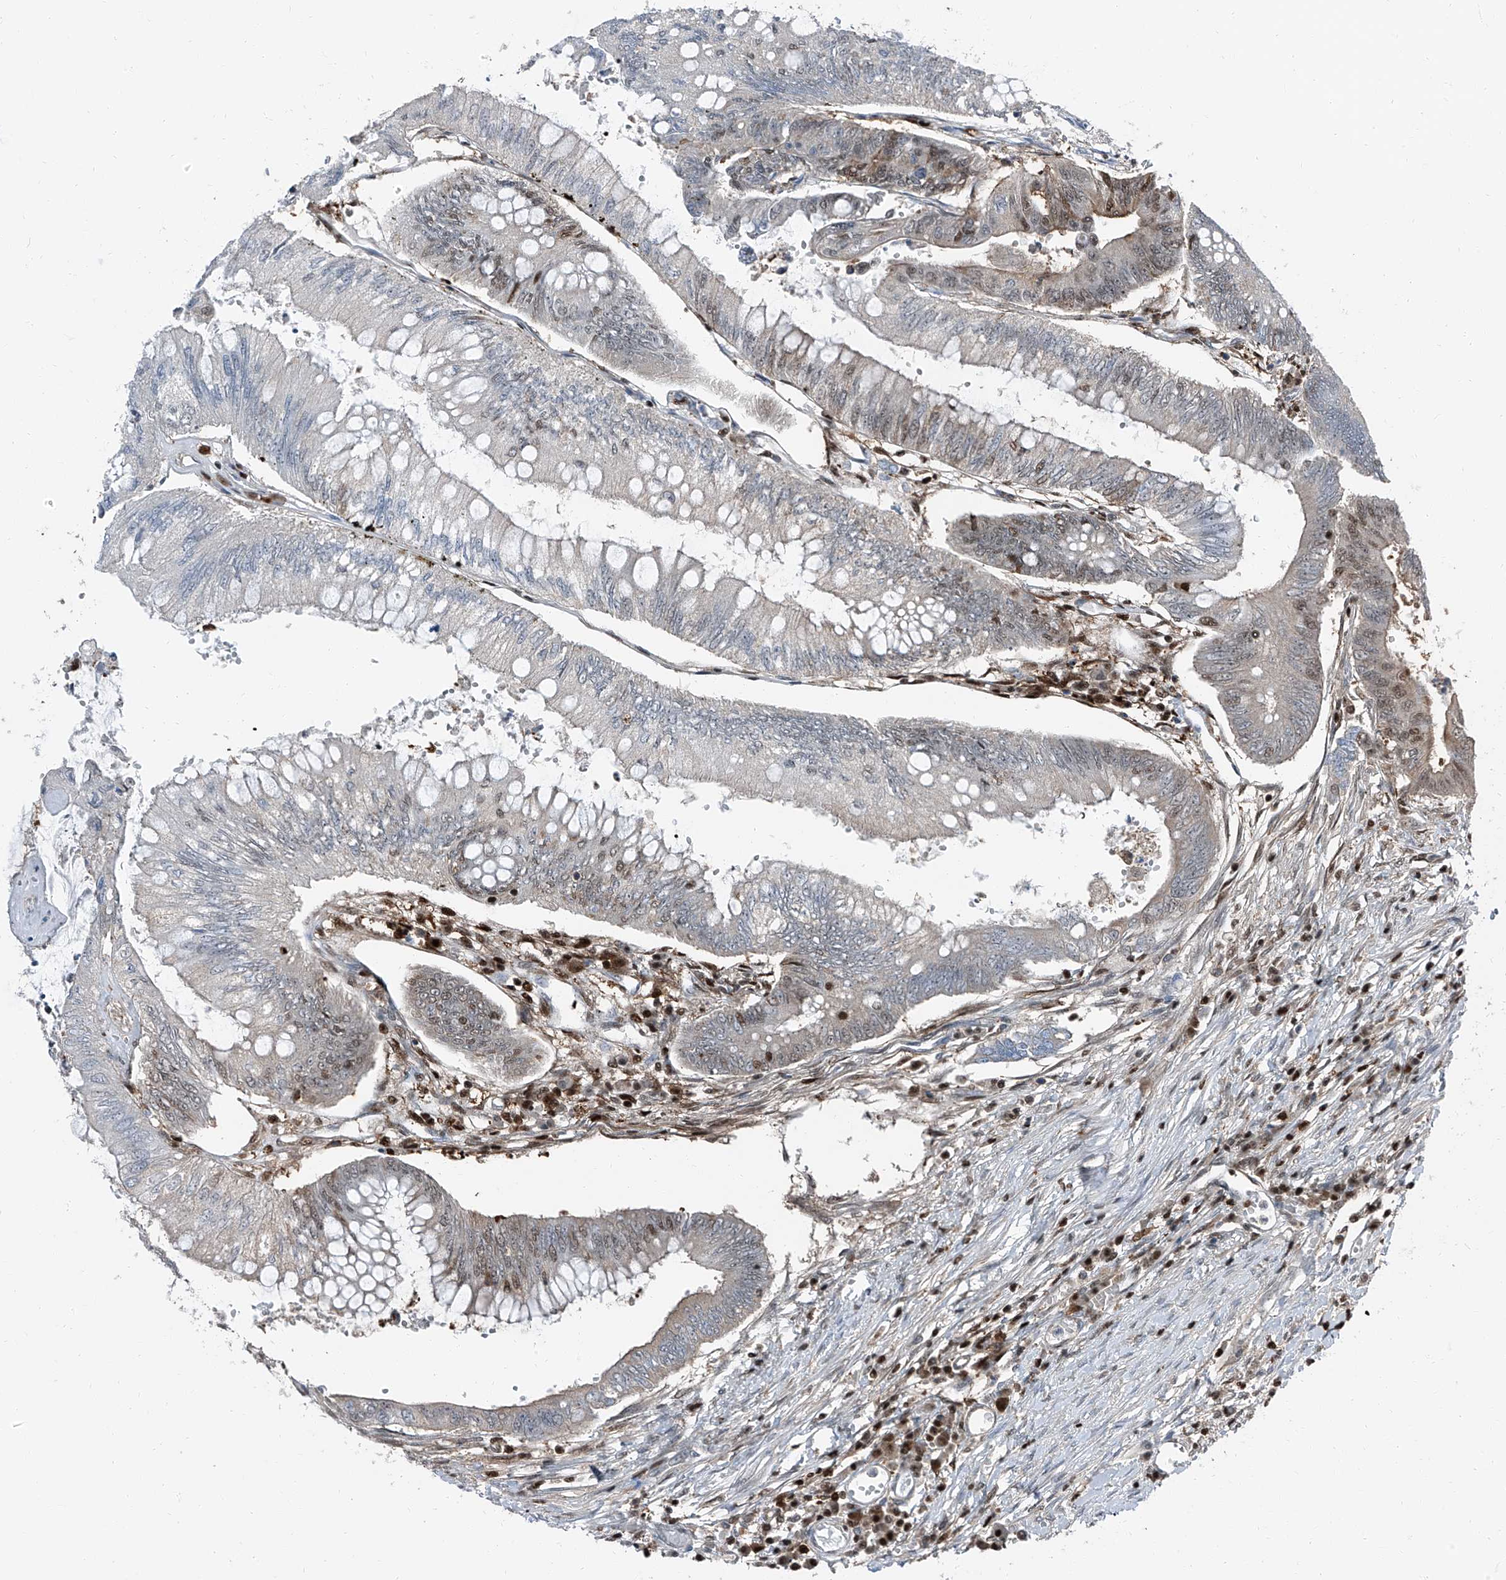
{"staining": {"intensity": "moderate", "quantity": "<25%", "location": "nuclear"}, "tissue": "colorectal cancer", "cell_type": "Tumor cells", "image_type": "cancer", "snomed": [{"axis": "morphology", "description": "Adenoma, NOS"}, {"axis": "morphology", "description": "Adenocarcinoma, NOS"}, {"axis": "topography", "description": "Colon"}], "caption": "Immunohistochemistry of colorectal adenocarcinoma exhibits low levels of moderate nuclear staining in approximately <25% of tumor cells.", "gene": "PSMB10", "patient": {"sex": "male", "age": 79}}